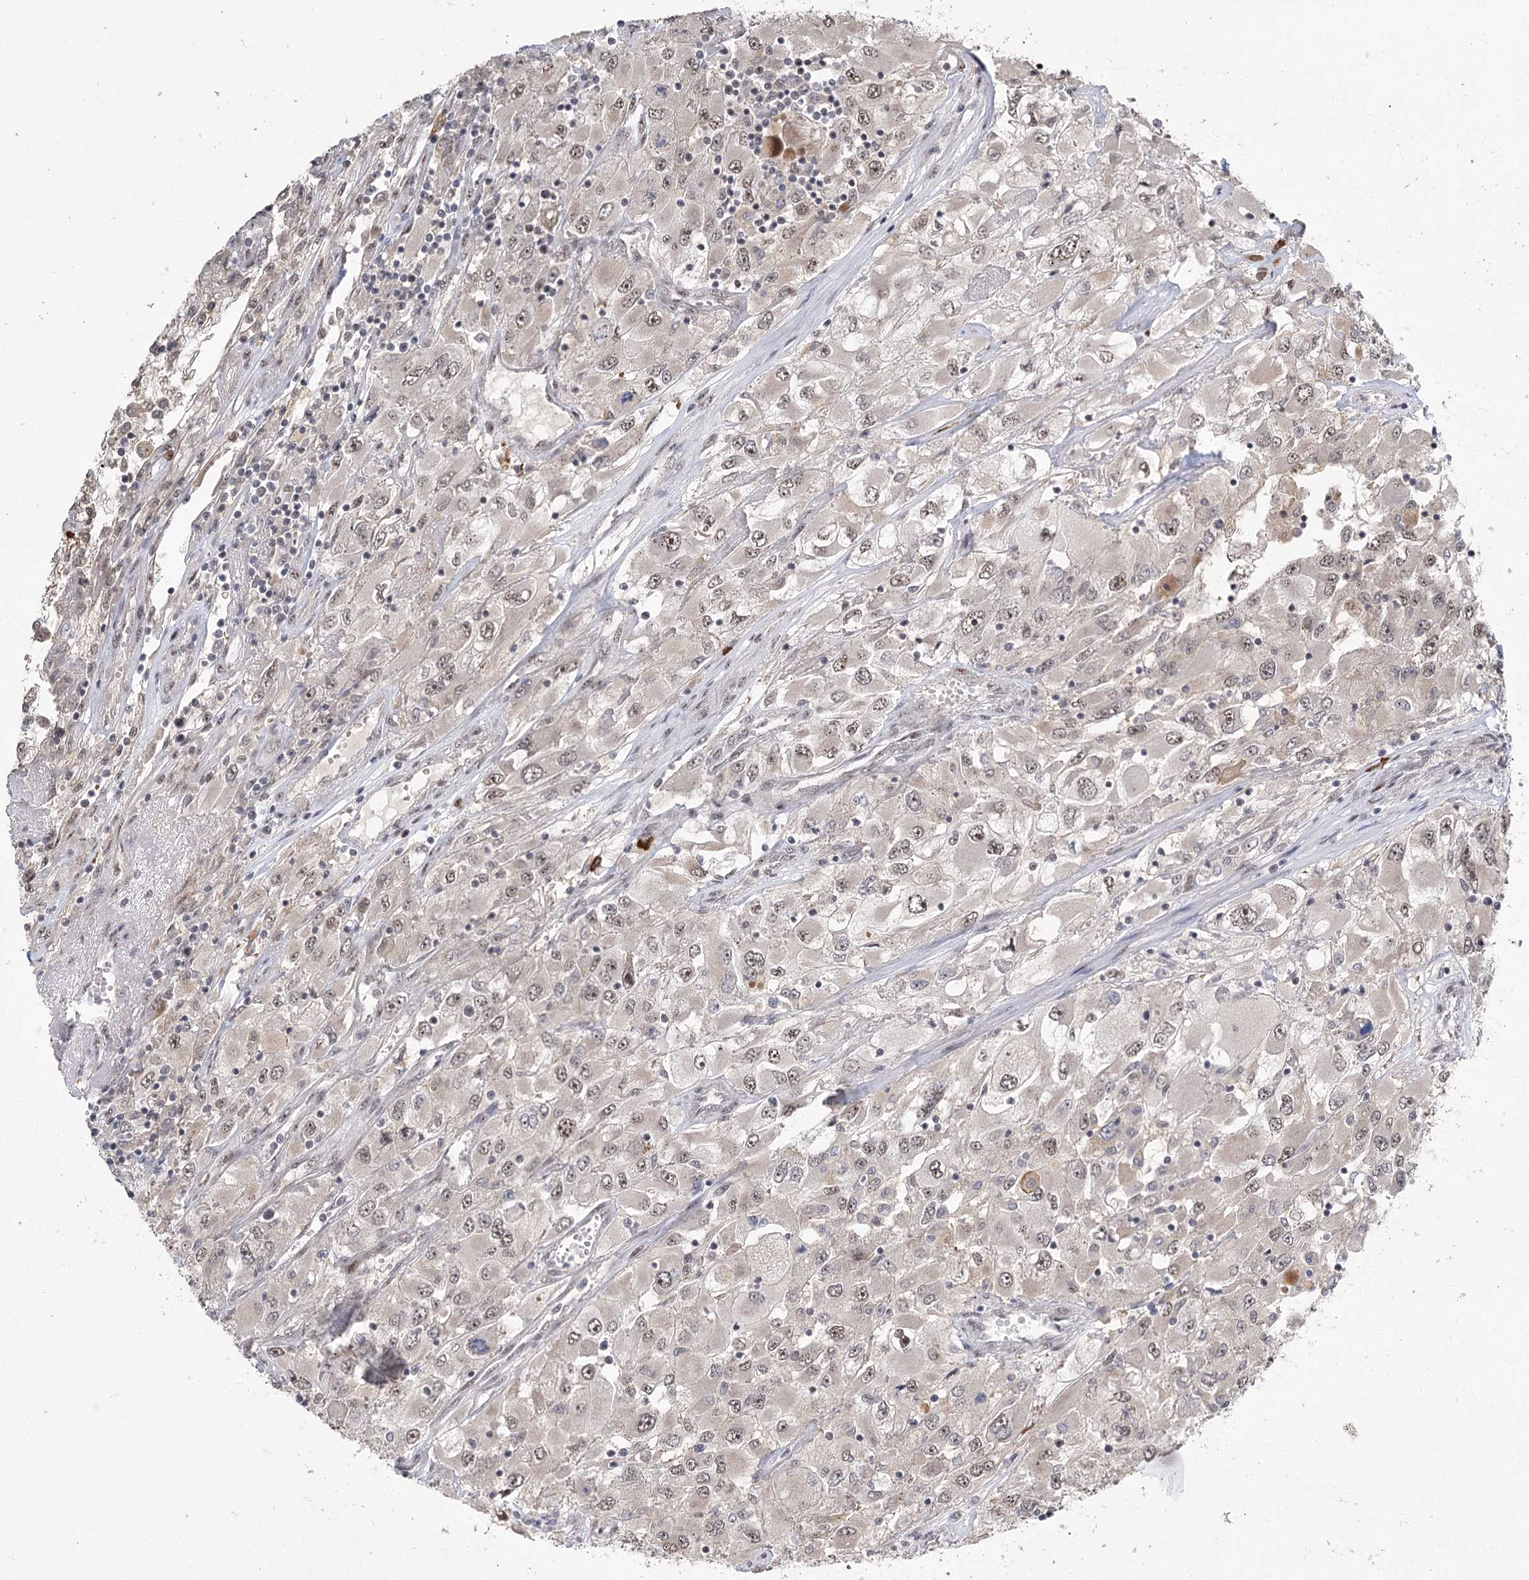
{"staining": {"intensity": "weak", "quantity": ">75%", "location": "nuclear"}, "tissue": "renal cancer", "cell_type": "Tumor cells", "image_type": "cancer", "snomed": [{"axis": "morphology", "description": "Adenocarcinoma, NOS"}, {"axis": "topography", "description": "Kidney"}], "caption": "Tumor cells demonstrate low levels of weak nuclear expression in about >75% of cells in adenocarcinoma (renal).", "gene": "PYROXD1", "patient": {"sex": "female", "age": 52}}